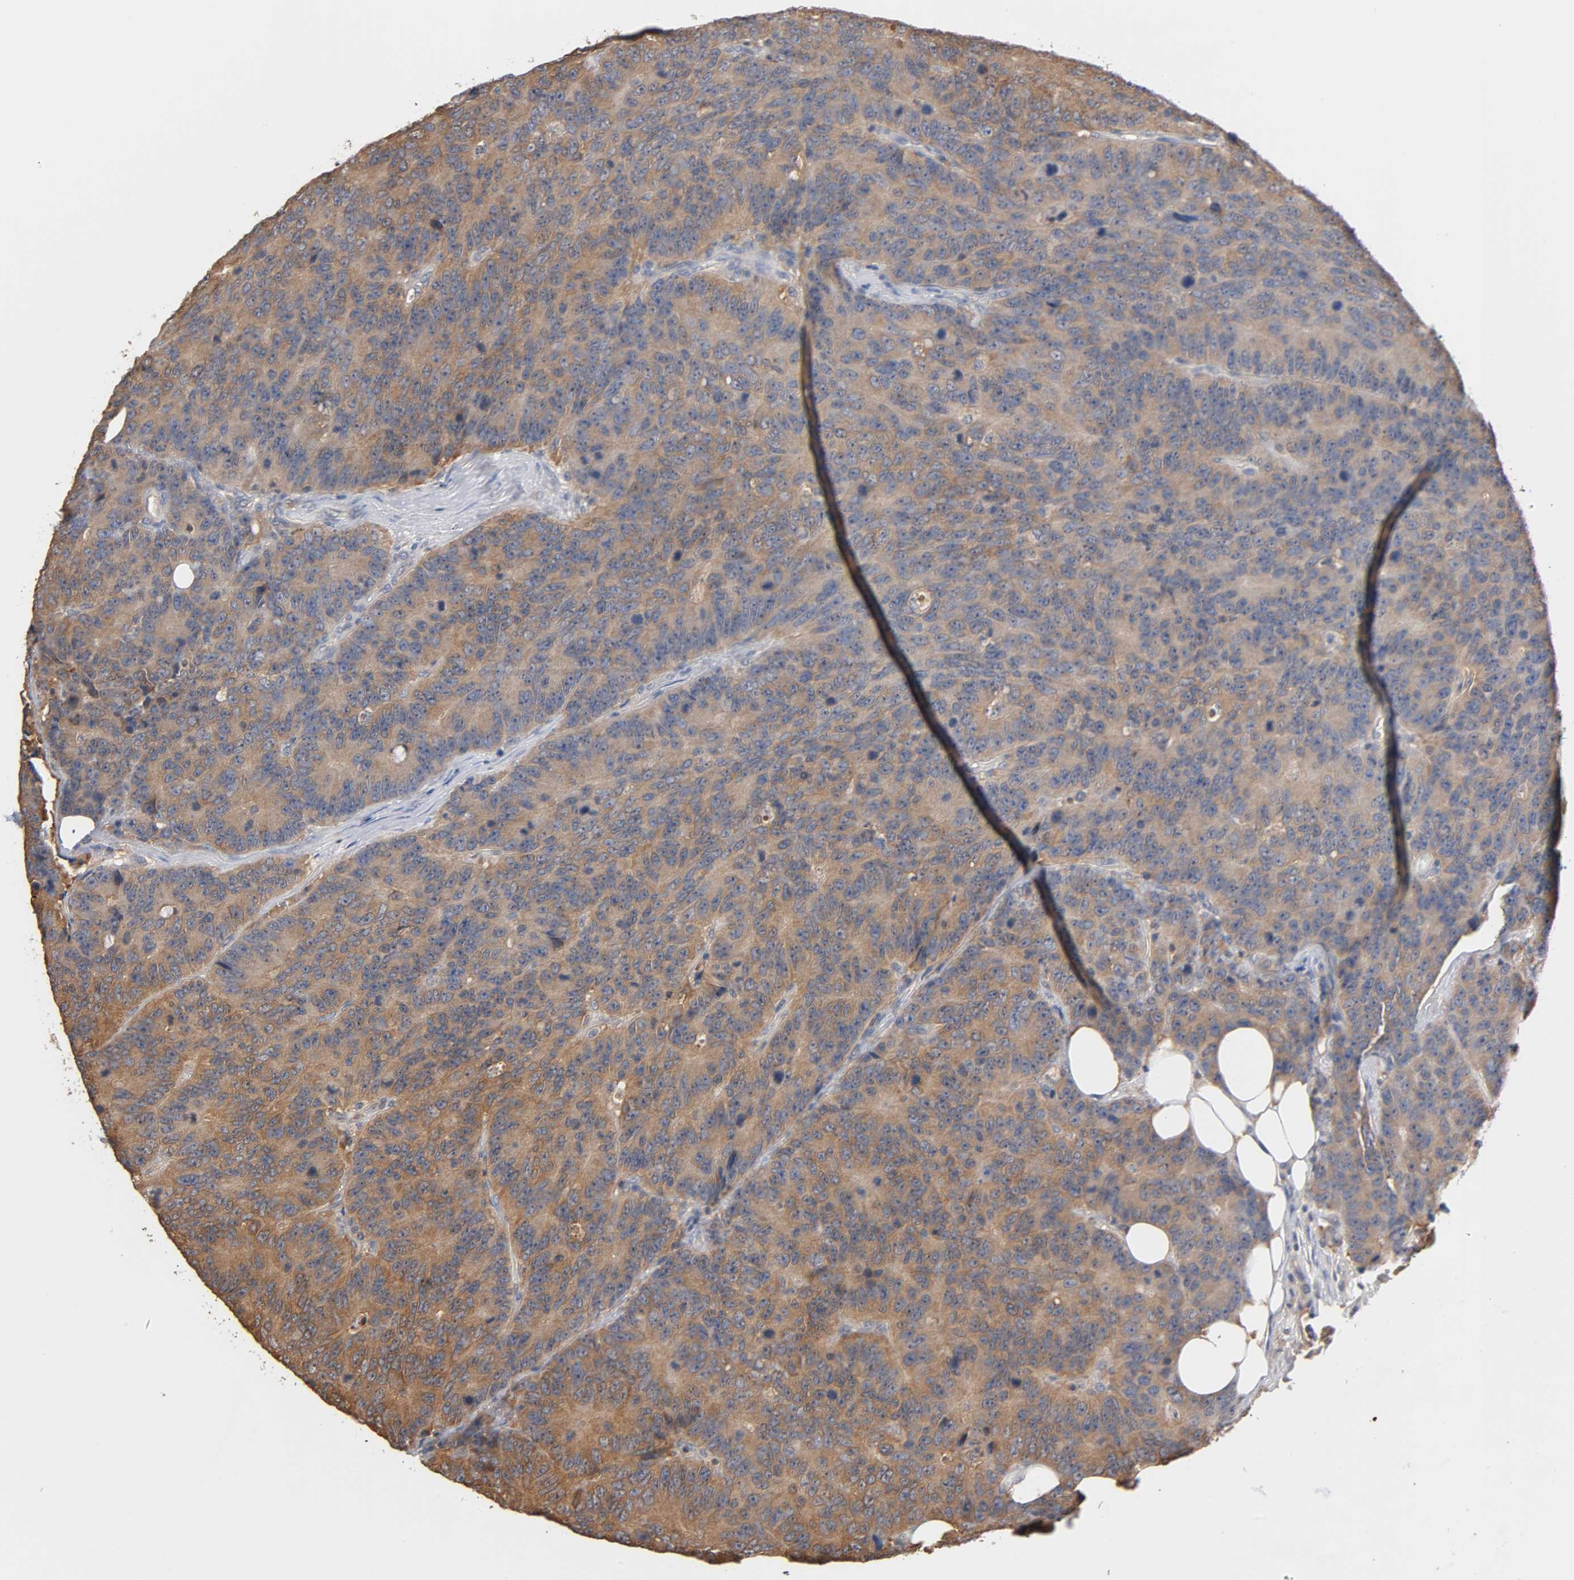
{"staining": {"intensity": "weak", "quantity": ">75%", "location": "cytoplasmic/membranous"}, "tissue": "colorectal cancer", "cell_type": "Tumor cells", "image_type": "cancer", "snomed": [{"axis": "morphology", "description": "Adenocarcinoma, NOS"}, {"axis": "topography", "description": "Colon"}], "caption": "There is low levels of weak cytoplasmic/membranous expression in tumor cells of colorectal cancer (adenocarcinoma), as demonstrated by immunohistochemical staining (brown color).", "gene": "ALDOA", "patient": {"sex": "female", "age": 86}}